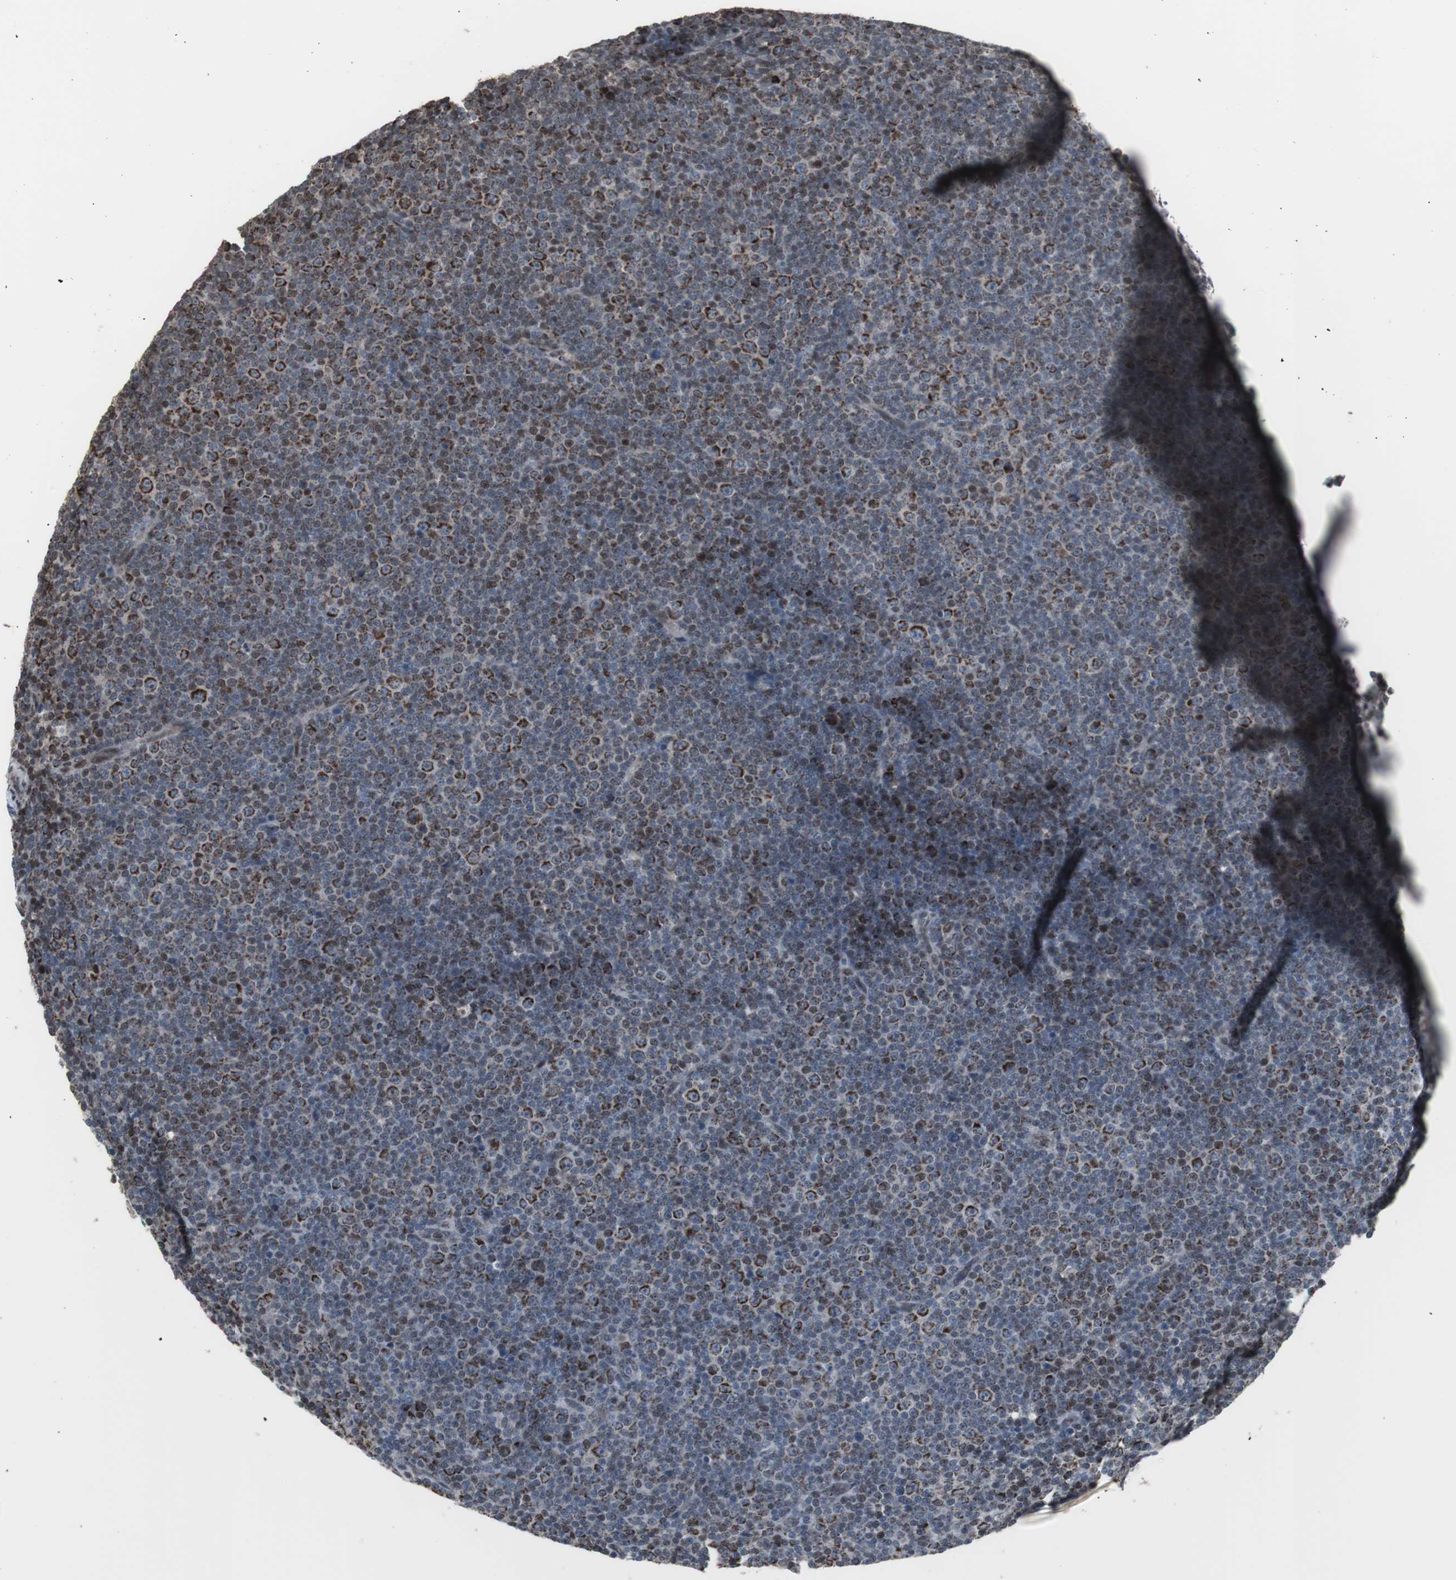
{"staining": {"intensity": "strong", "quantity": "<25%", "location": "cytoplasmic/membranous,nuclear"}, "tissue": "lymphoma", "cell_type": "Tumor cells", "image_type": "cancer", "snomed": [{"axis": "morphology", "description": "Malignant lymphoma, non-Hodgkin's type, Low grade"}, {"axis": "topography", "description": "Lymph node"}], "caption": "An image of malignant lymphoma, non-Hodgkin's type (low-grade) stained for a protein demonstrates strong cytoplasmic/membranous and nuclear brown staining in tumor cells.", "gene": "RXRA", "patient": {"sex": "female", "age": 67}}